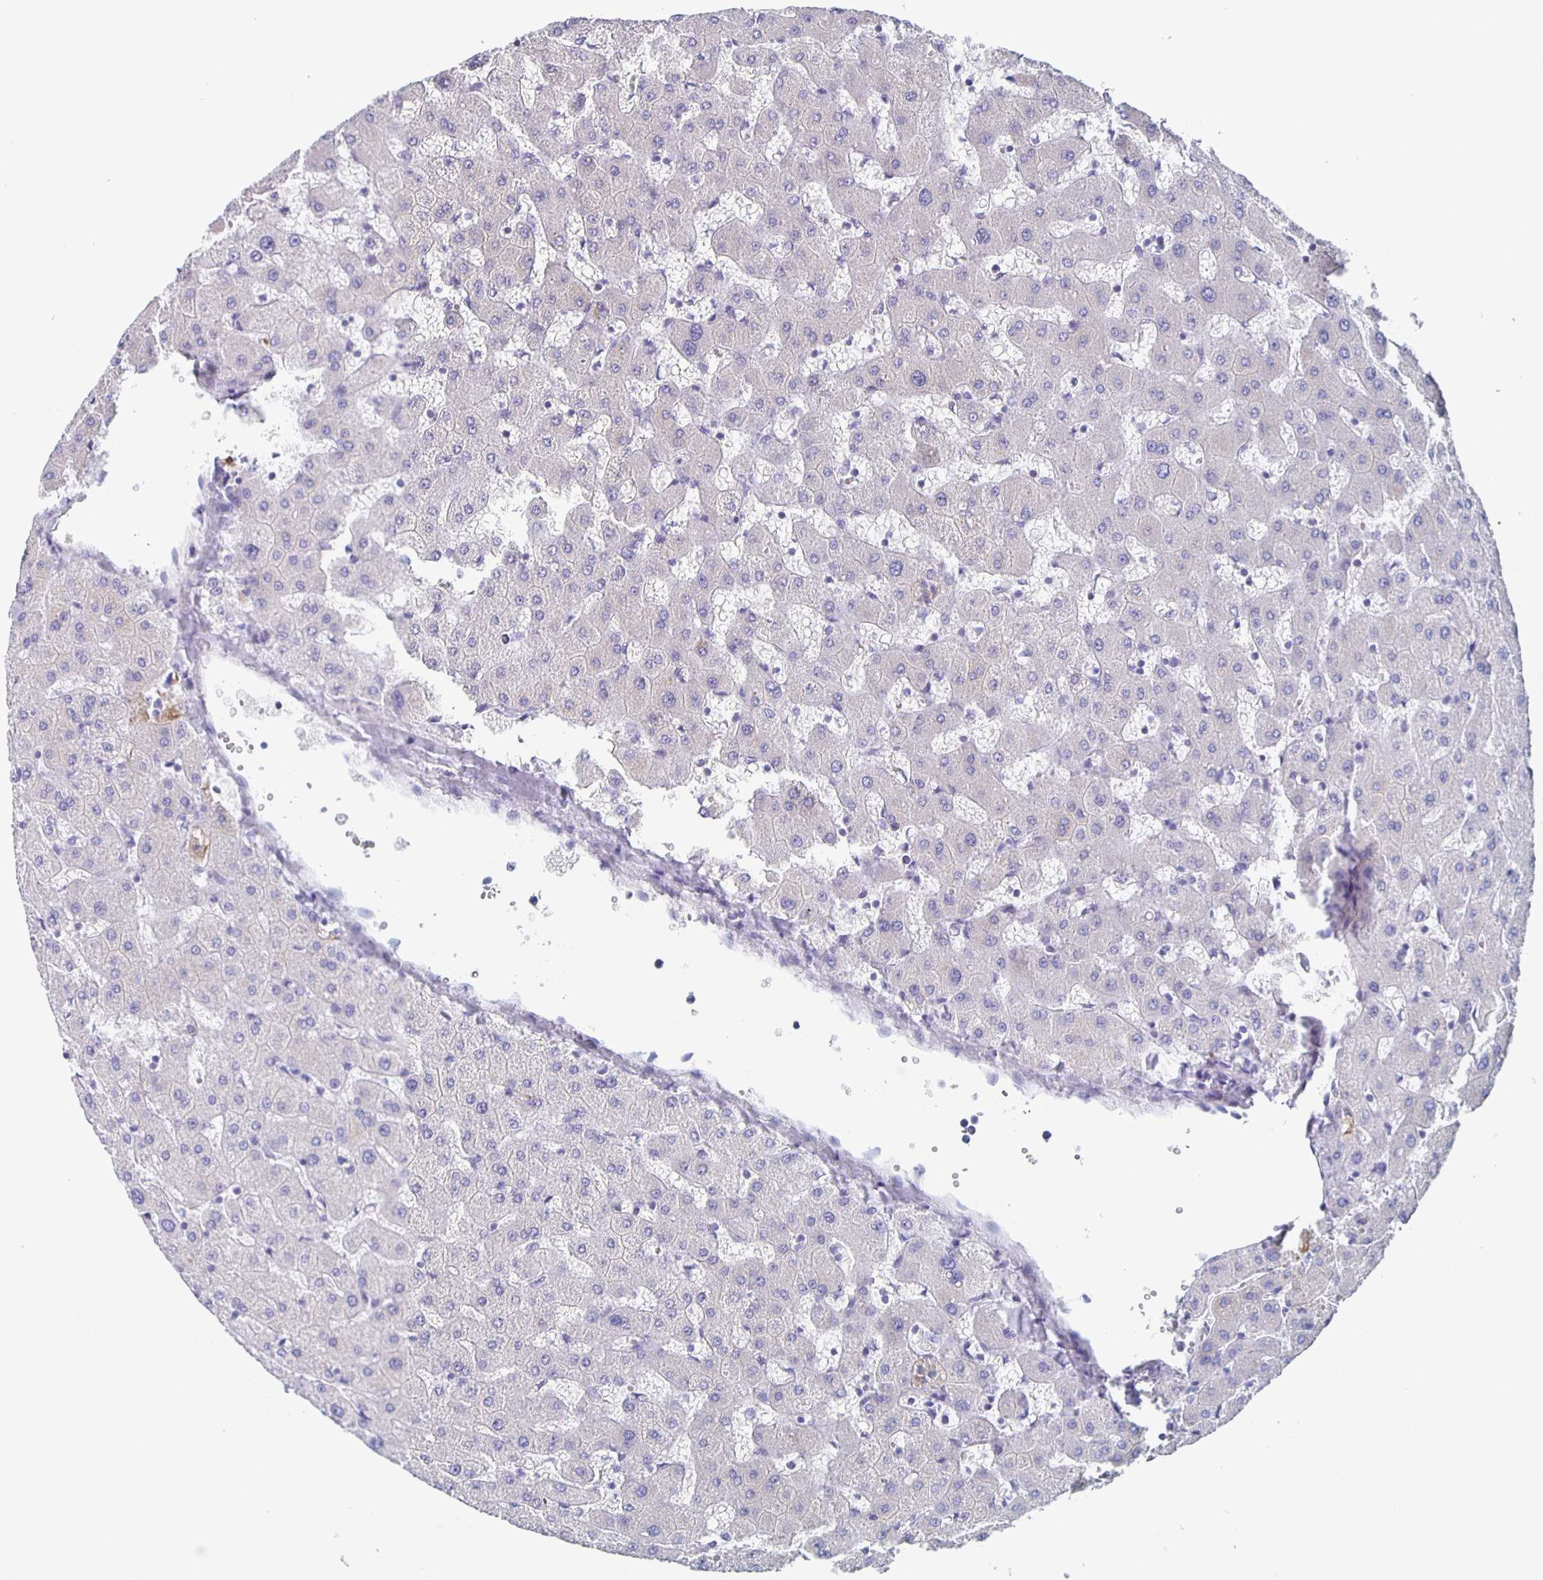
{"staining": {"intensity": "negative", "quantity": "none", "location": "none"}, "tissue": "liver", "cell_type": "Cholangiocytes", "image_type": "normal", "snomed": [{"axis": "morphology", "description": "Normal tissue, NOS"}, {"axis": "topography", "description": "Liver"}], "caption": "The immunohistochemistry histopathology image has no significant expression in cholangiocytes of liver. Brightfield microscopy of IHC stained with DAB (brown) and hematoxylin (blue), captured at high magnification.", "gene": "FGA", "patient": {"sex": "female", "age": 63}}